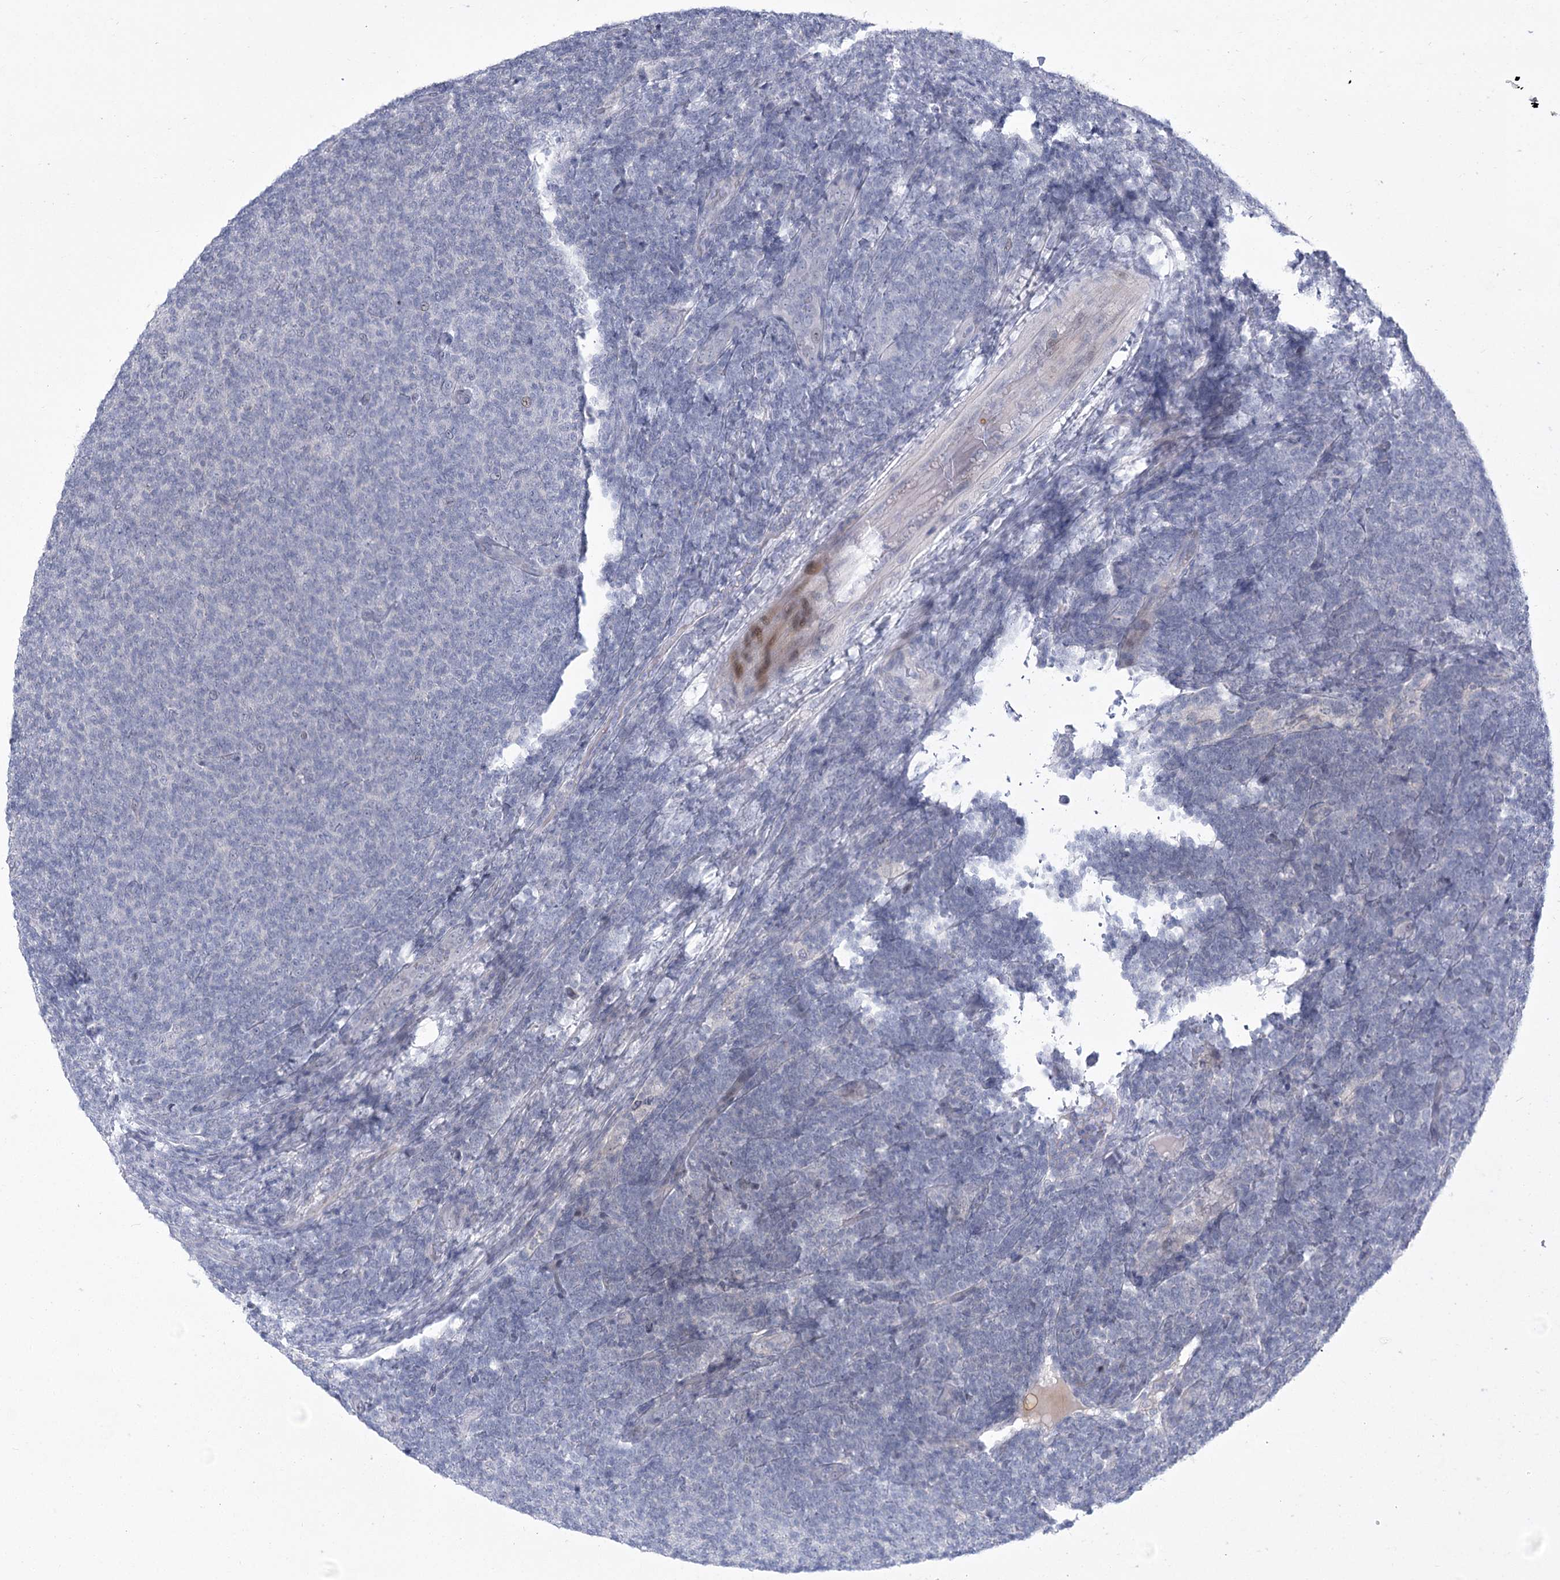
{"staining": {"intensity": "negative", "quantity": "none", "location": "none"}, "tissue": "lymphoma", "cell_type": "Tumor cells", "image_type": "cancer", "snomed": [{"axis": "morphology", "description": "Malignant lymphoma, non-Hodgkin's type, Low grade"}, {"axis": "topography", "description": "Lymph node"}], "caption": "This is a micrograph of immunohistochemistry staining of lymphoma, which shows no positivity in tumor cells. Nuclei are stained in blue.", "gene": "CIB4", "patient": {"sex": "male", "age": 66}}